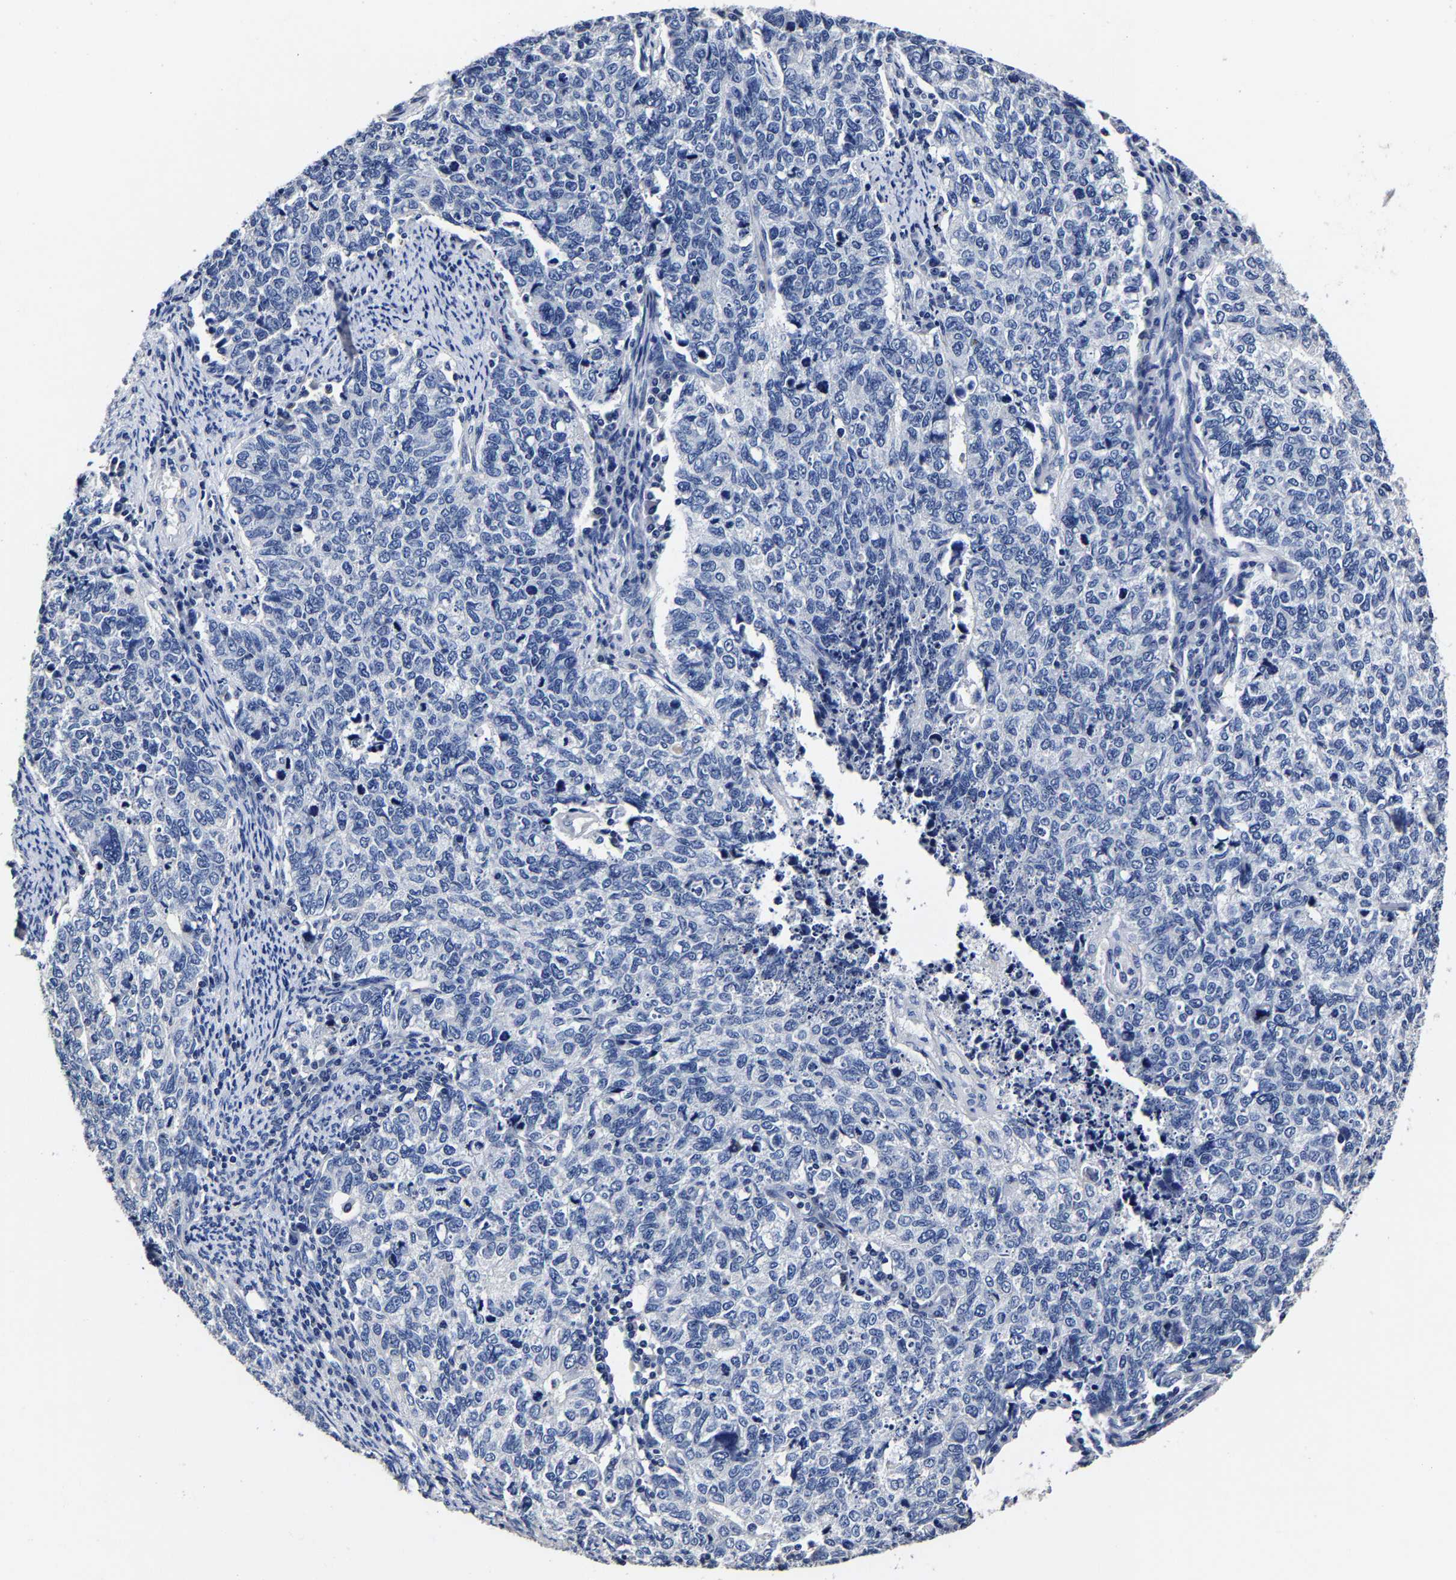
{"staining": {"intensity": "negative", "quantity": "none", "location": "none"}, "tissue": "cervical cancer", "cell_type": "Tumor cells", "image_type": "cancer", "snomed": [{"axis": "morphology", "description": "Squamous cell carcinoma, NOS"}, {"axis": "topography", "description": "Cervix"}], "caption": "Tumor cells show no significant expression in cervical cancer (squamous cell carcinoma).", "gene": "AKAP4", "patient": {"sex": "female", "age": 63}}